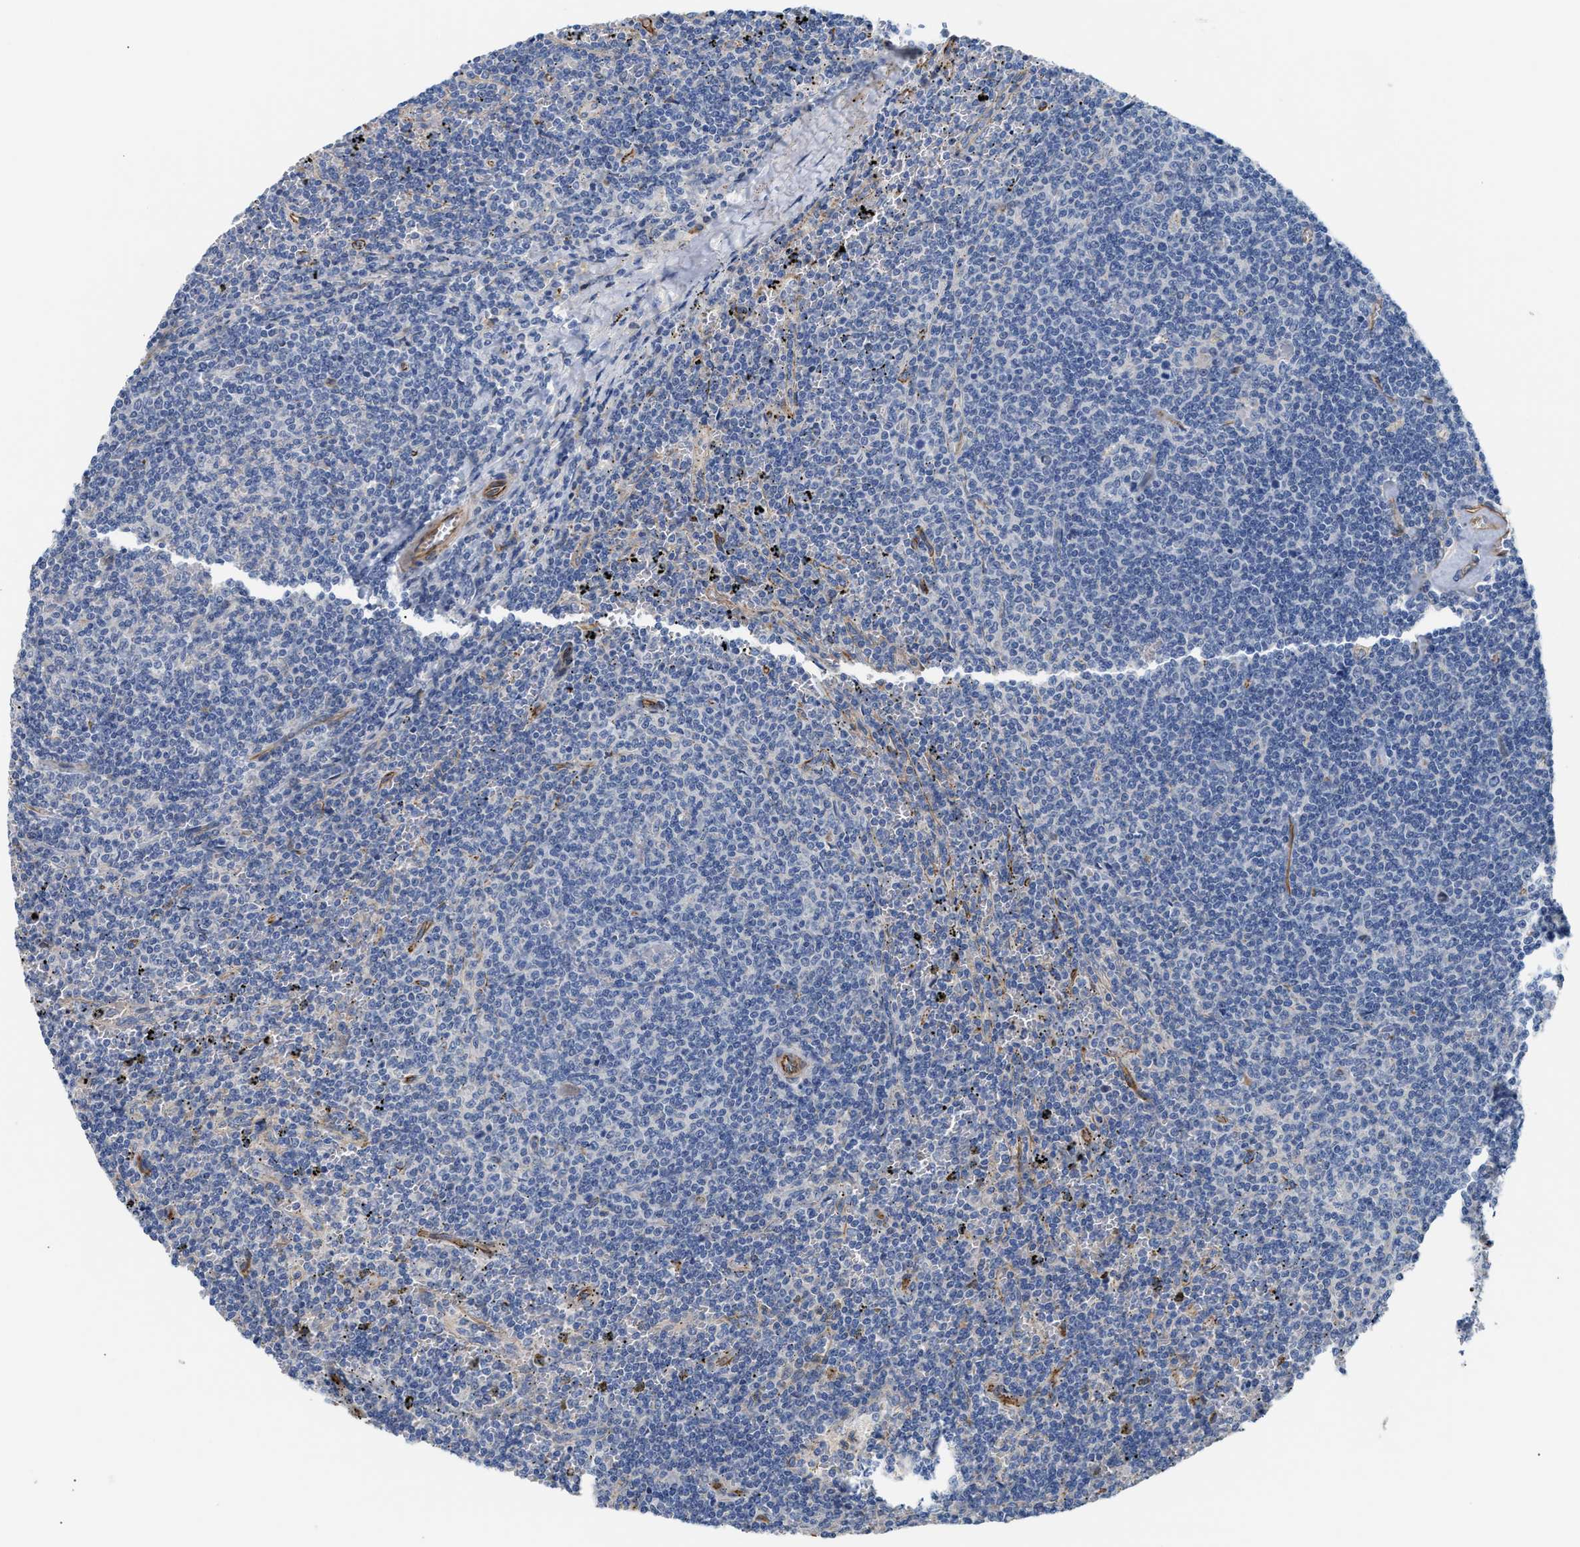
{"staining": {"intensity": "negative", "quantity": "none", "location": "none"}, "tissue": "lymphoma", "cell_type": "Tumor cells", "image_type": "cancer", "snomed": [{"axis": "morphology", "description": "Malignant lymphoma, non-Hodgkin's type, Low grade"}, {"axis": "topography", "description": "Spleen"}], "caption": "Low-grade malignant lymphoma, non-Hodgkin's type was stained to show a protein in brown. There is no significant staining in tumor cells.", "gene": "TFPI", "patient": {"sex": "female", "age": 50}}